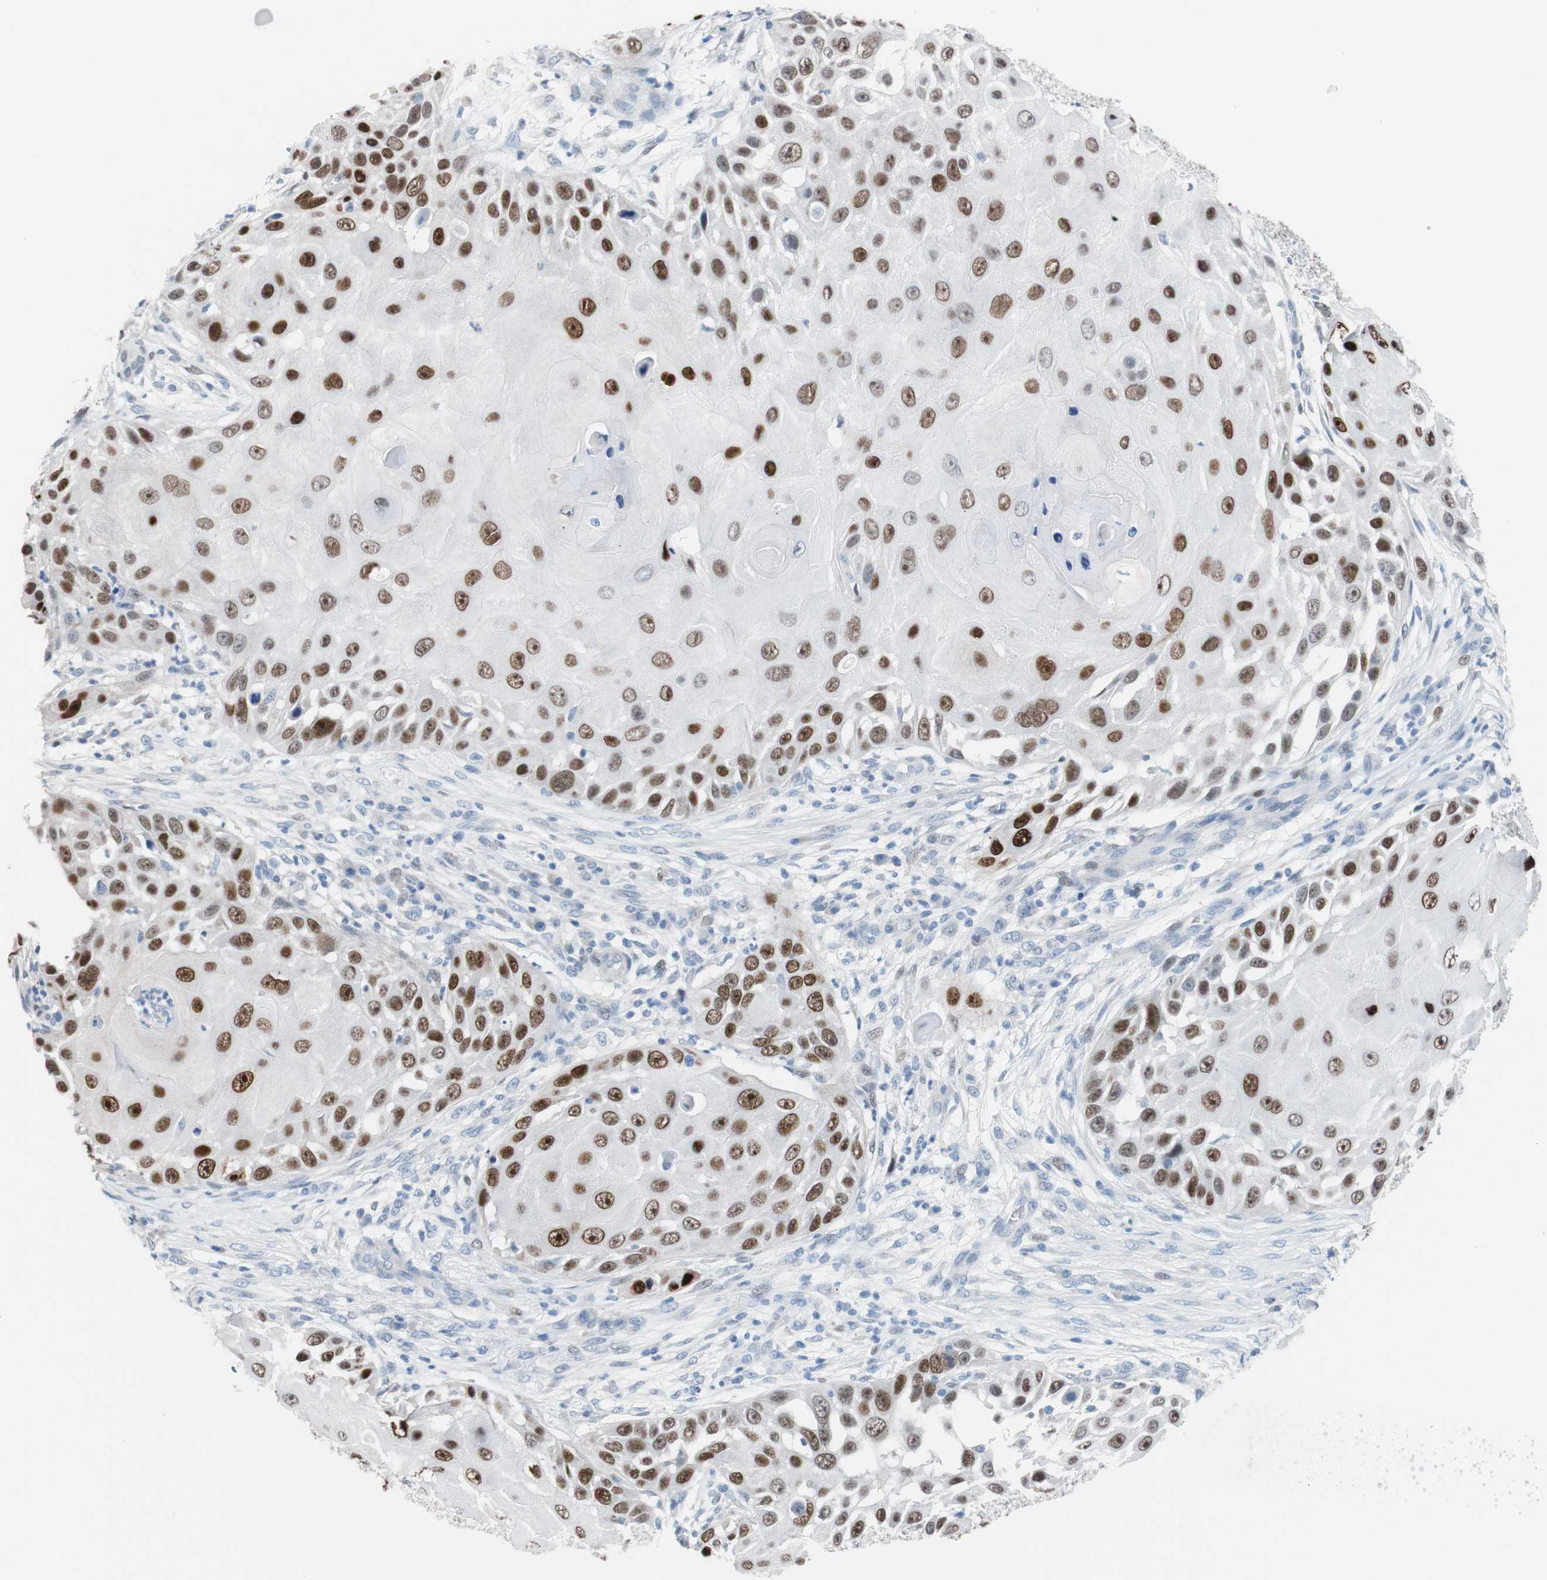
{"staining": {"intensity": "strong", "quantity": "25%-75%", "location": "nuclear"}, "tissue": "skin cancer", "cell_type": "Tumor cells", "image_type": "cancer", "snomed": [{"axis": "morphology", "description": "Squamous cell carcinoma, NOS"}, {"axis": "topography", "description": "Skin"}], "caption": "The histopathology image shows a brown stain indicating the presence of a protein in the nuclear of tumor cells in skin cancer.", "gene": "FOSL1", "patient": {"sex": "female", "age": 44}}